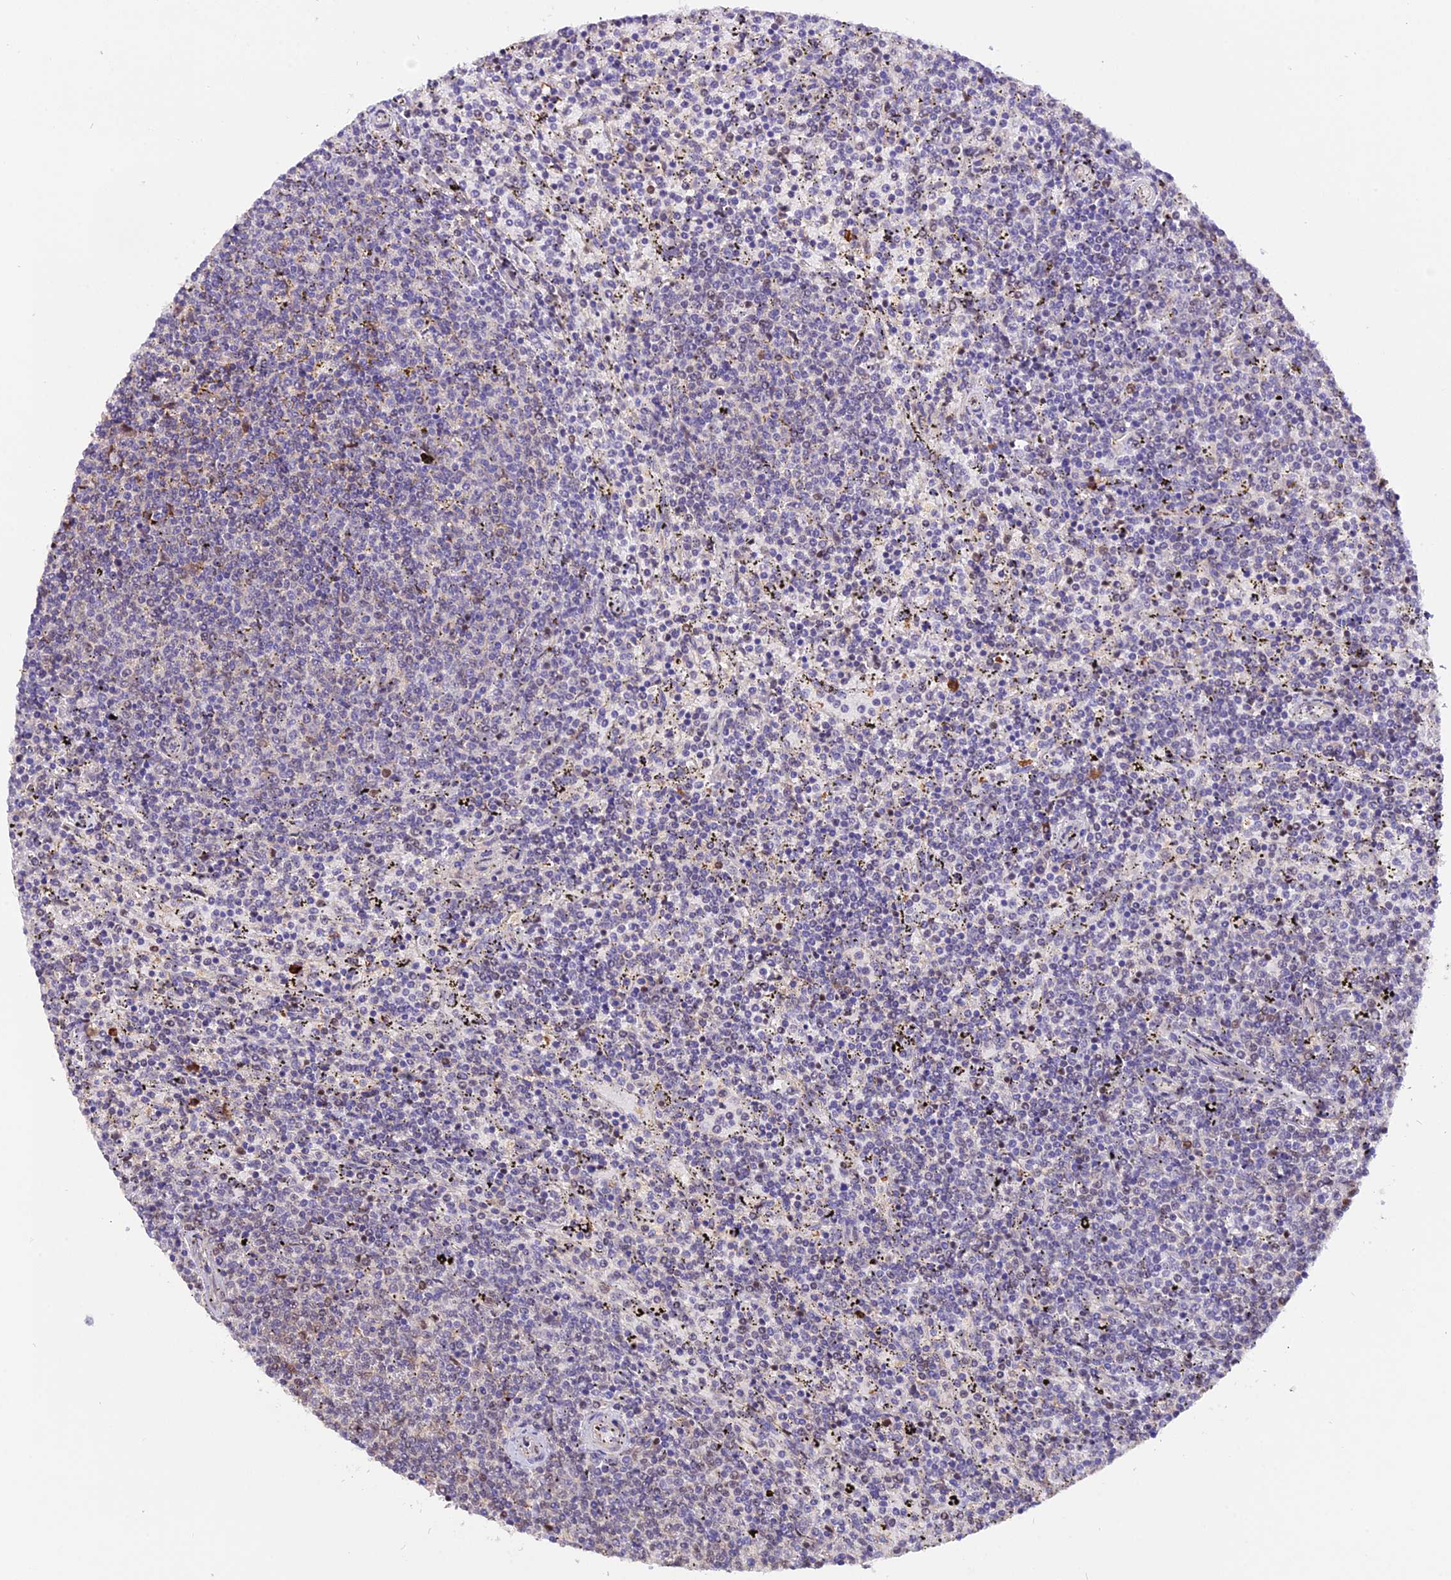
{"staining": {"intensity": "negative", "quantity": "none", "location": "none"}, "tissue": "lymphoma", "cell_type": "Tumor cells", "image_type": "cancer", "snomed": [{"axis": "morphology", "description": "Malignant lymphoma, non-Hodgkin's type, Low grade"}, {"axis": "topography", "description": "Spleen"}], "caption": "Immunohistochemical staining of human lymphoma exhibits no significant expression in tumor cells.", "gene": "HERPUD1", "patient": {"sex": "female", "age": 50}}